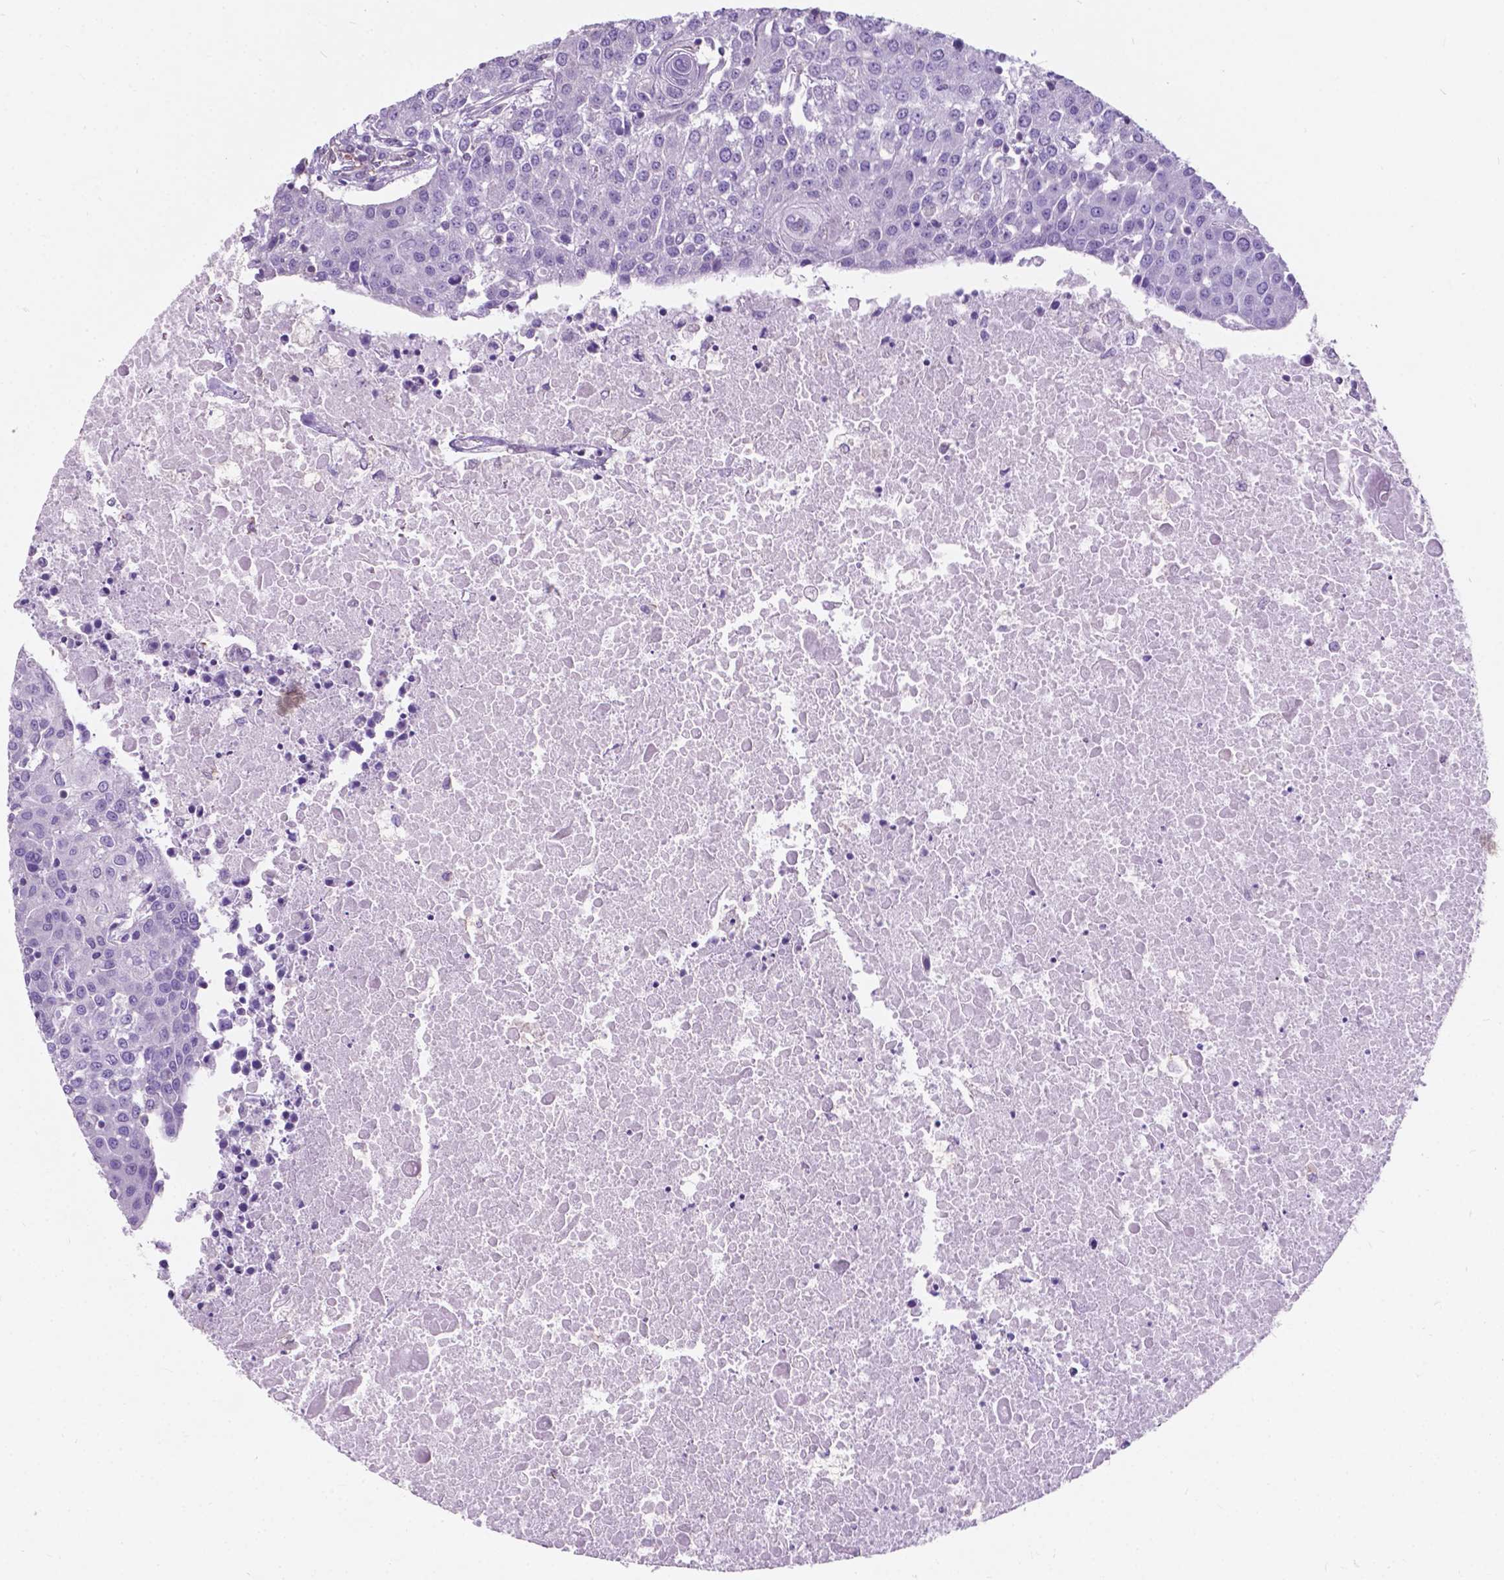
{"staining": {"intensity": "negative", "quantity": "none", "location": "none"}, "tissue": "urothelial cancer", "cell_type": "Tumor cells", "image_type": "cancer", "snomed": [{"axis": "morphology", "description": "Urothelial carcinoma, High grade"}, {"axis": "topography", "description": "Urinary bladder"}], "caption": "DAB immunohistochemical staining of human urothelial cancer shows no significant staining in tumor cells. (Stains: DAB immunohistochemistry with hematoxylin counter stain, Microscopy: brightfield microscopy at high magnification).", "gene": "AMOT", "patient": {"sex": "female", "age": 85}}